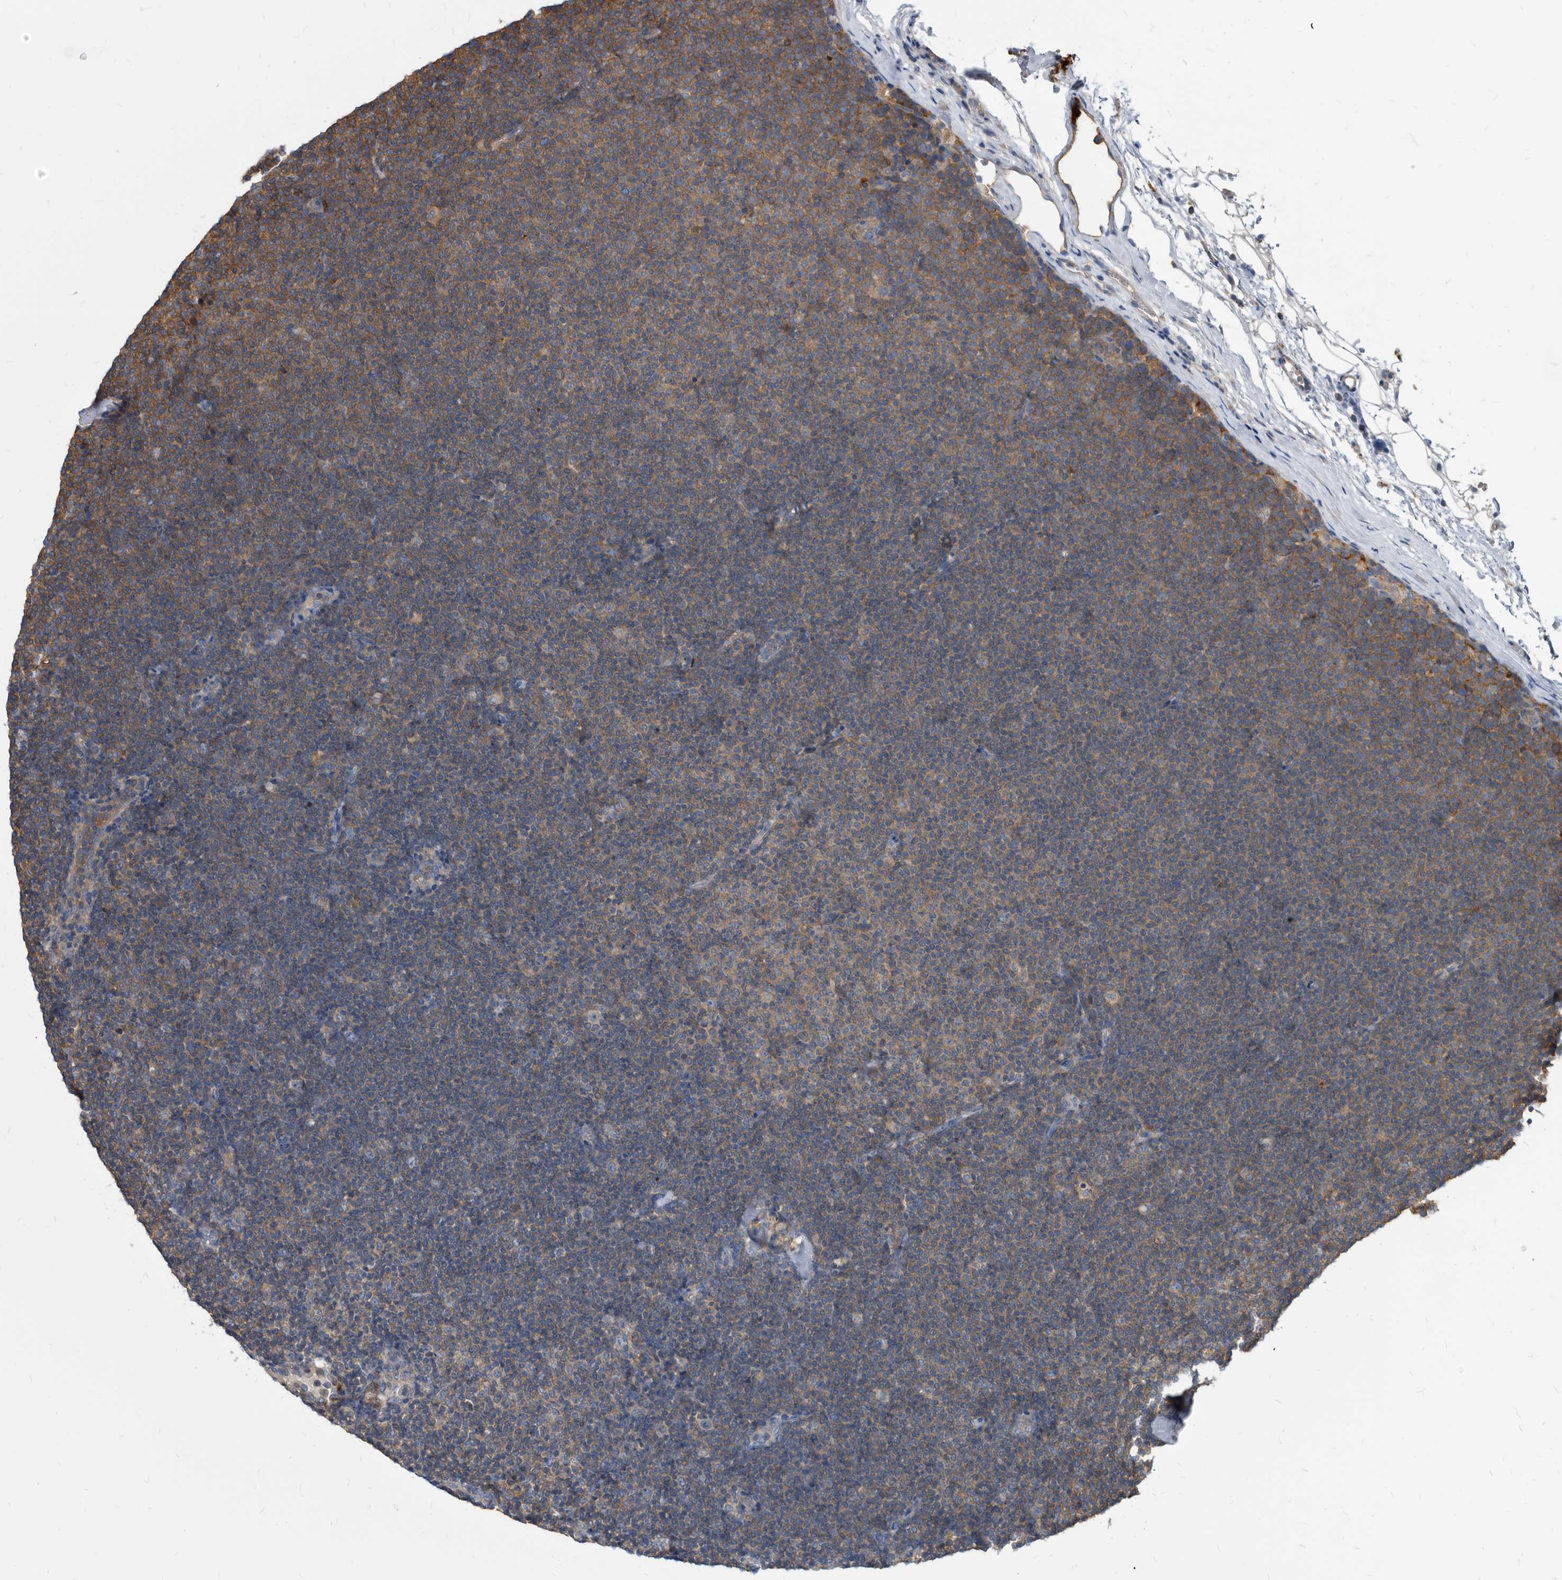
{"staining": {"intensity": "moderate", "quantity": "<25%", "location": "cytoplasmic/membranous"}, "tissue": "lymphoma", "cell_type": "Tumor cells", "image_type": "cancer", "snomed": [{"axis": "morphology", "description": "Malignant lymphoma, non-Hodgkin's type, Low grade"}, {"axis": "topography", "description": "Lymph node"}], "caption": "Protein analysis of low-grade malignant lymphoma, non-Hodgkin's type tissue demonstrates moderate cytoplasmic/membranous expression in about <25% of tumor cells.", "gene": "APEH", "patient": {"sex": "female", "age": 53}}